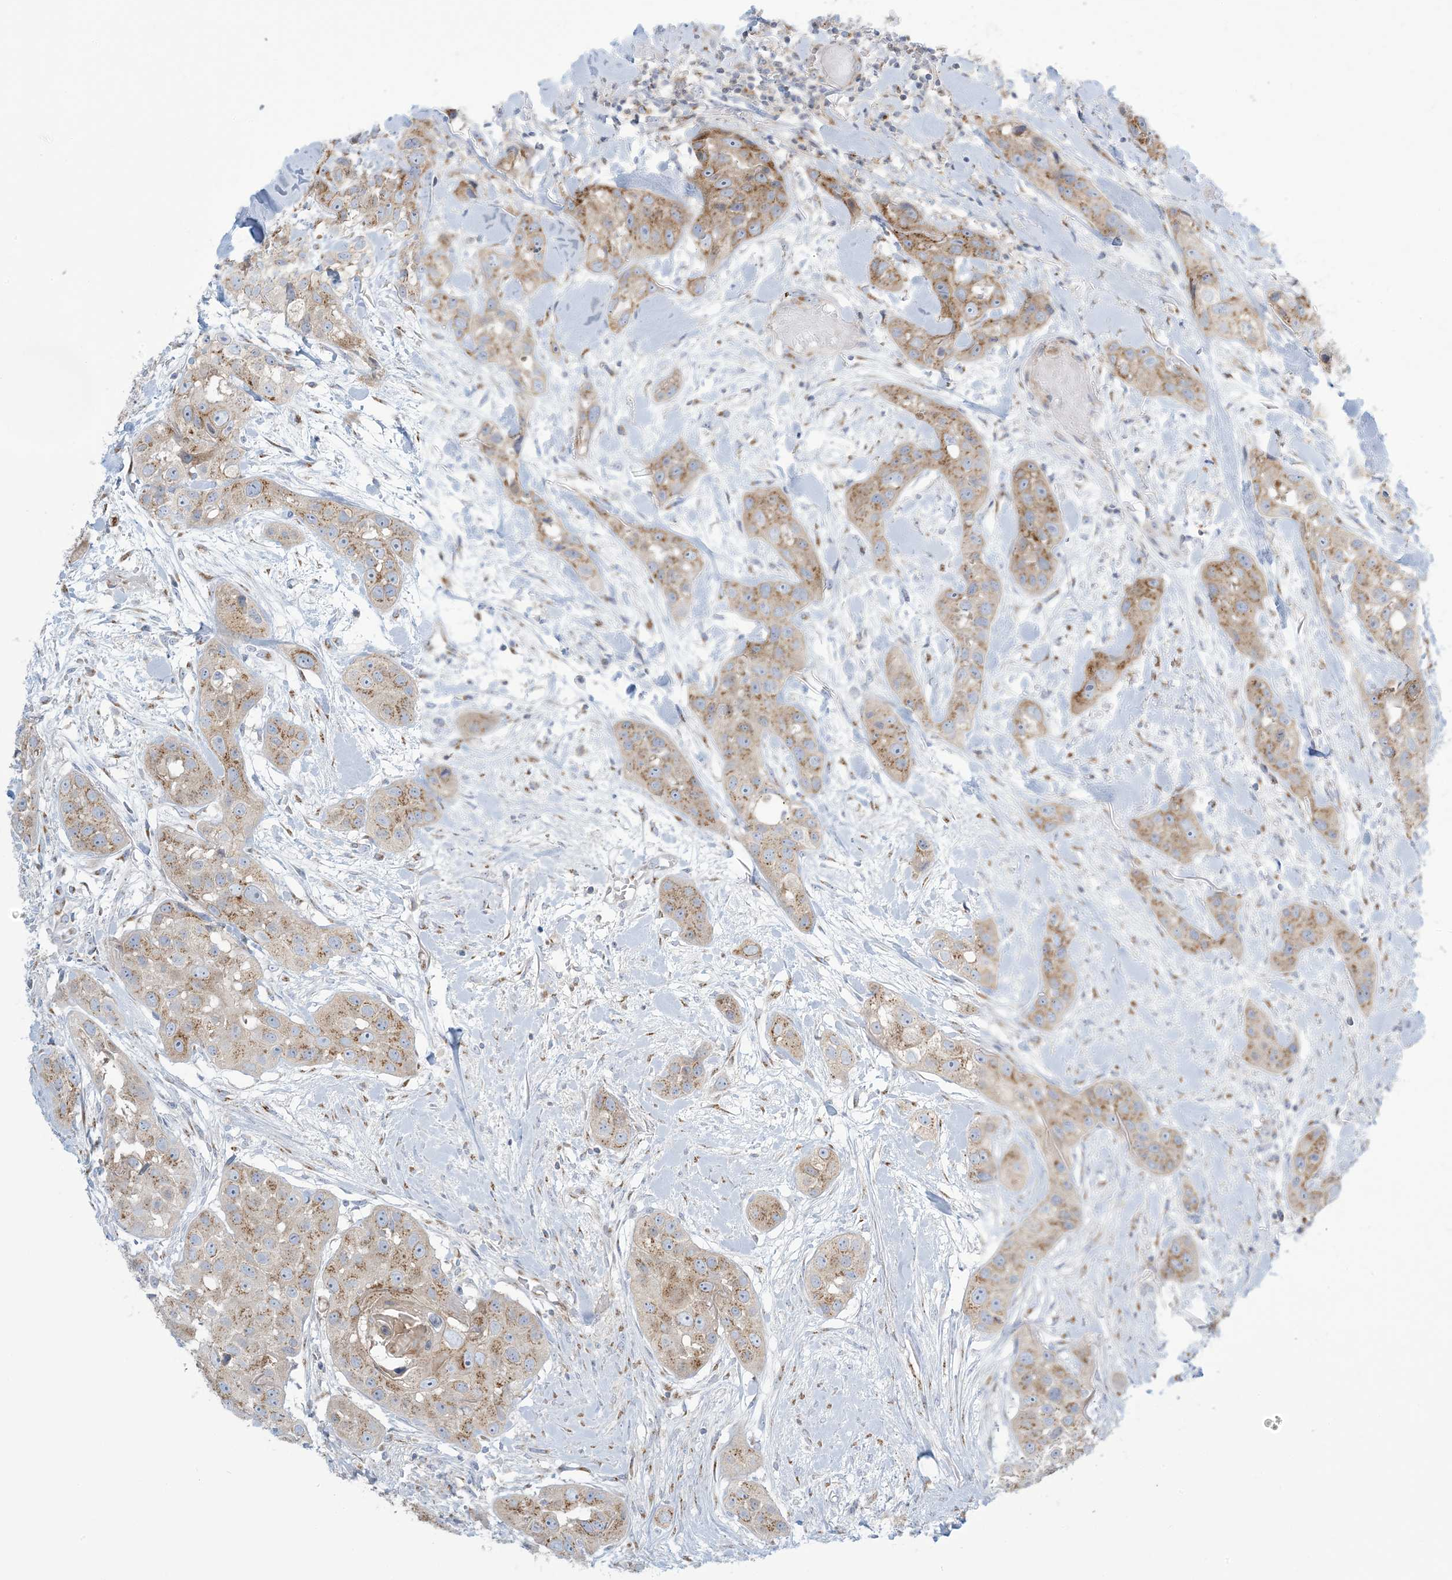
{"staining": {"intensity": "moderate", "quantity": ">75%", "location": "cytoplasmic/membranous"}, "tissue": "head and neck cancer", "cell_type": "Tumor cells", "image_type": "cancer", "snomed": [{"axis": "morphology", "description": "Normal tissue, NOS"}, {"axis": "morphology", "description": "Squamous cell carcinoma, NOS"}, {"axis": "topography", "description": "Skeletal muscle"}, {"axis": "topography", "description": "Head-Neck"}], "caption": "Tumor cells show moderate cytoplasmic/membranous positivity in approximately >75% of cells in head and neck cancer.", "gene": "AFTPH", "patient": {"sex": "male", "age": 51}}